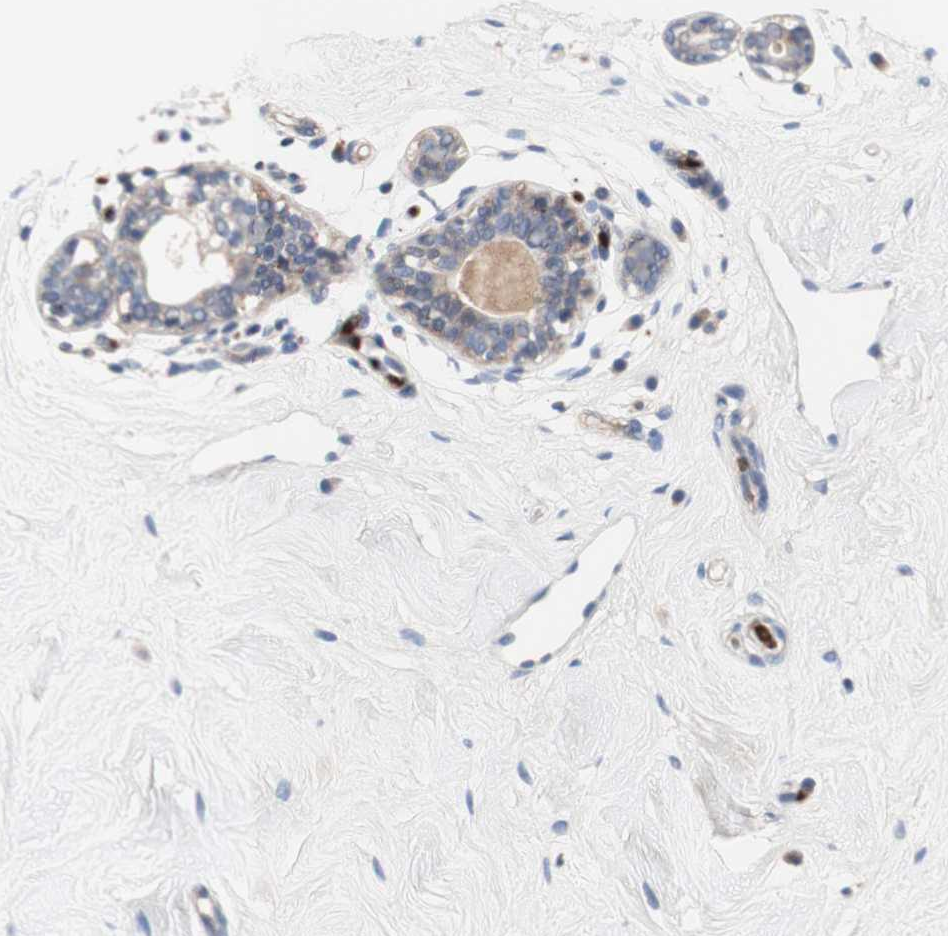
{"staining": {"intensity": "negative", "quantity": "none", "location": "none"}, "tissue": "breast", "cell_type": "Adipocytes", "image_type": "normal", "snomed": [{"axis": "morphology", "description": "Normal tissue, NOS"}, {"axis": "topography", "description": "Breast"}], "caption": "Immunohistochemistry of normal breast shows no staining in adipocytes. Brightfield microscopy of immunohistochemistry (IHC) stained with DAB (brown) and hematoxylin (blue), captured at high magnification.", "gene": "CDON", "patient": {"sex": "female", "age": 23}}